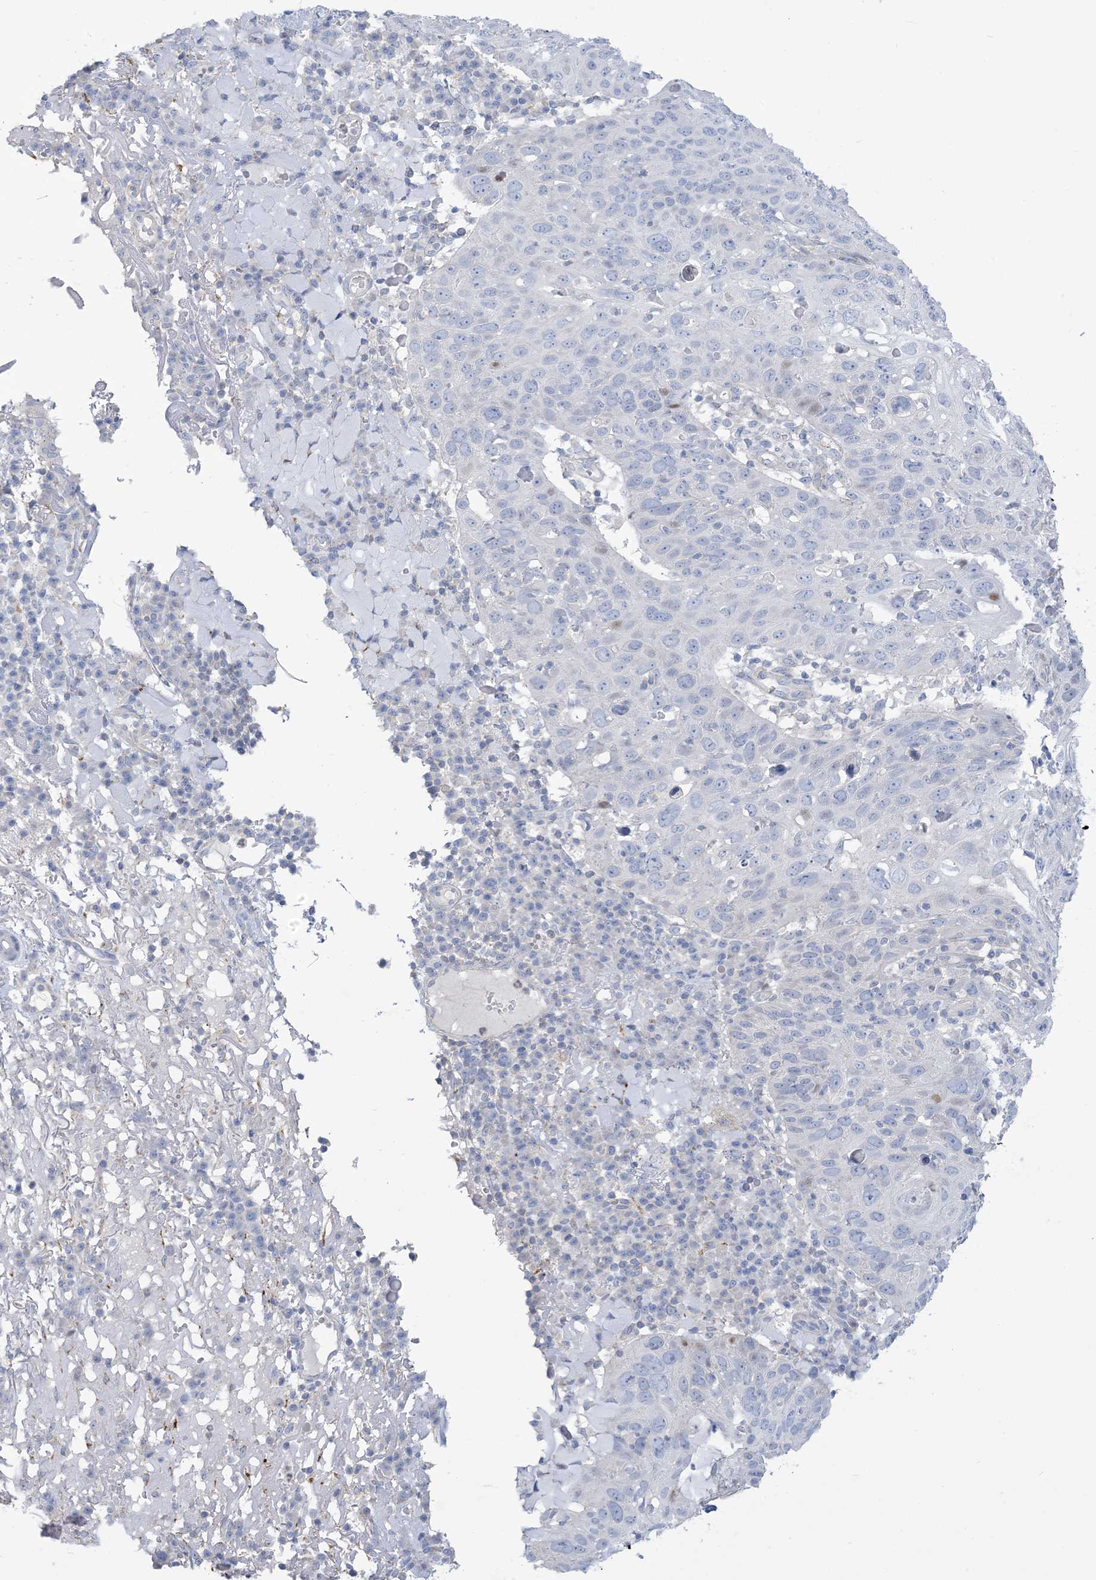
{"staining": {"intensity": "negative", "quantity": "none", "location": "none"}, "tissue": "skin cancer", "cell_type": "Tumor cells", "image_type": "cancer", "snomed": [{"axis": "morphology", "description": "Squamous cell carcinoma, NOS"}, {"axis": "topography", "description": "Skin"}], "caption": "High power microscopy histopathology image of an immunohistochemistry (IHC) image of skin cancer, revealing no significant positivity in tumor cells.", "gene": "MTHFD2L", "patient": {"sex": "female", "age": 90}}